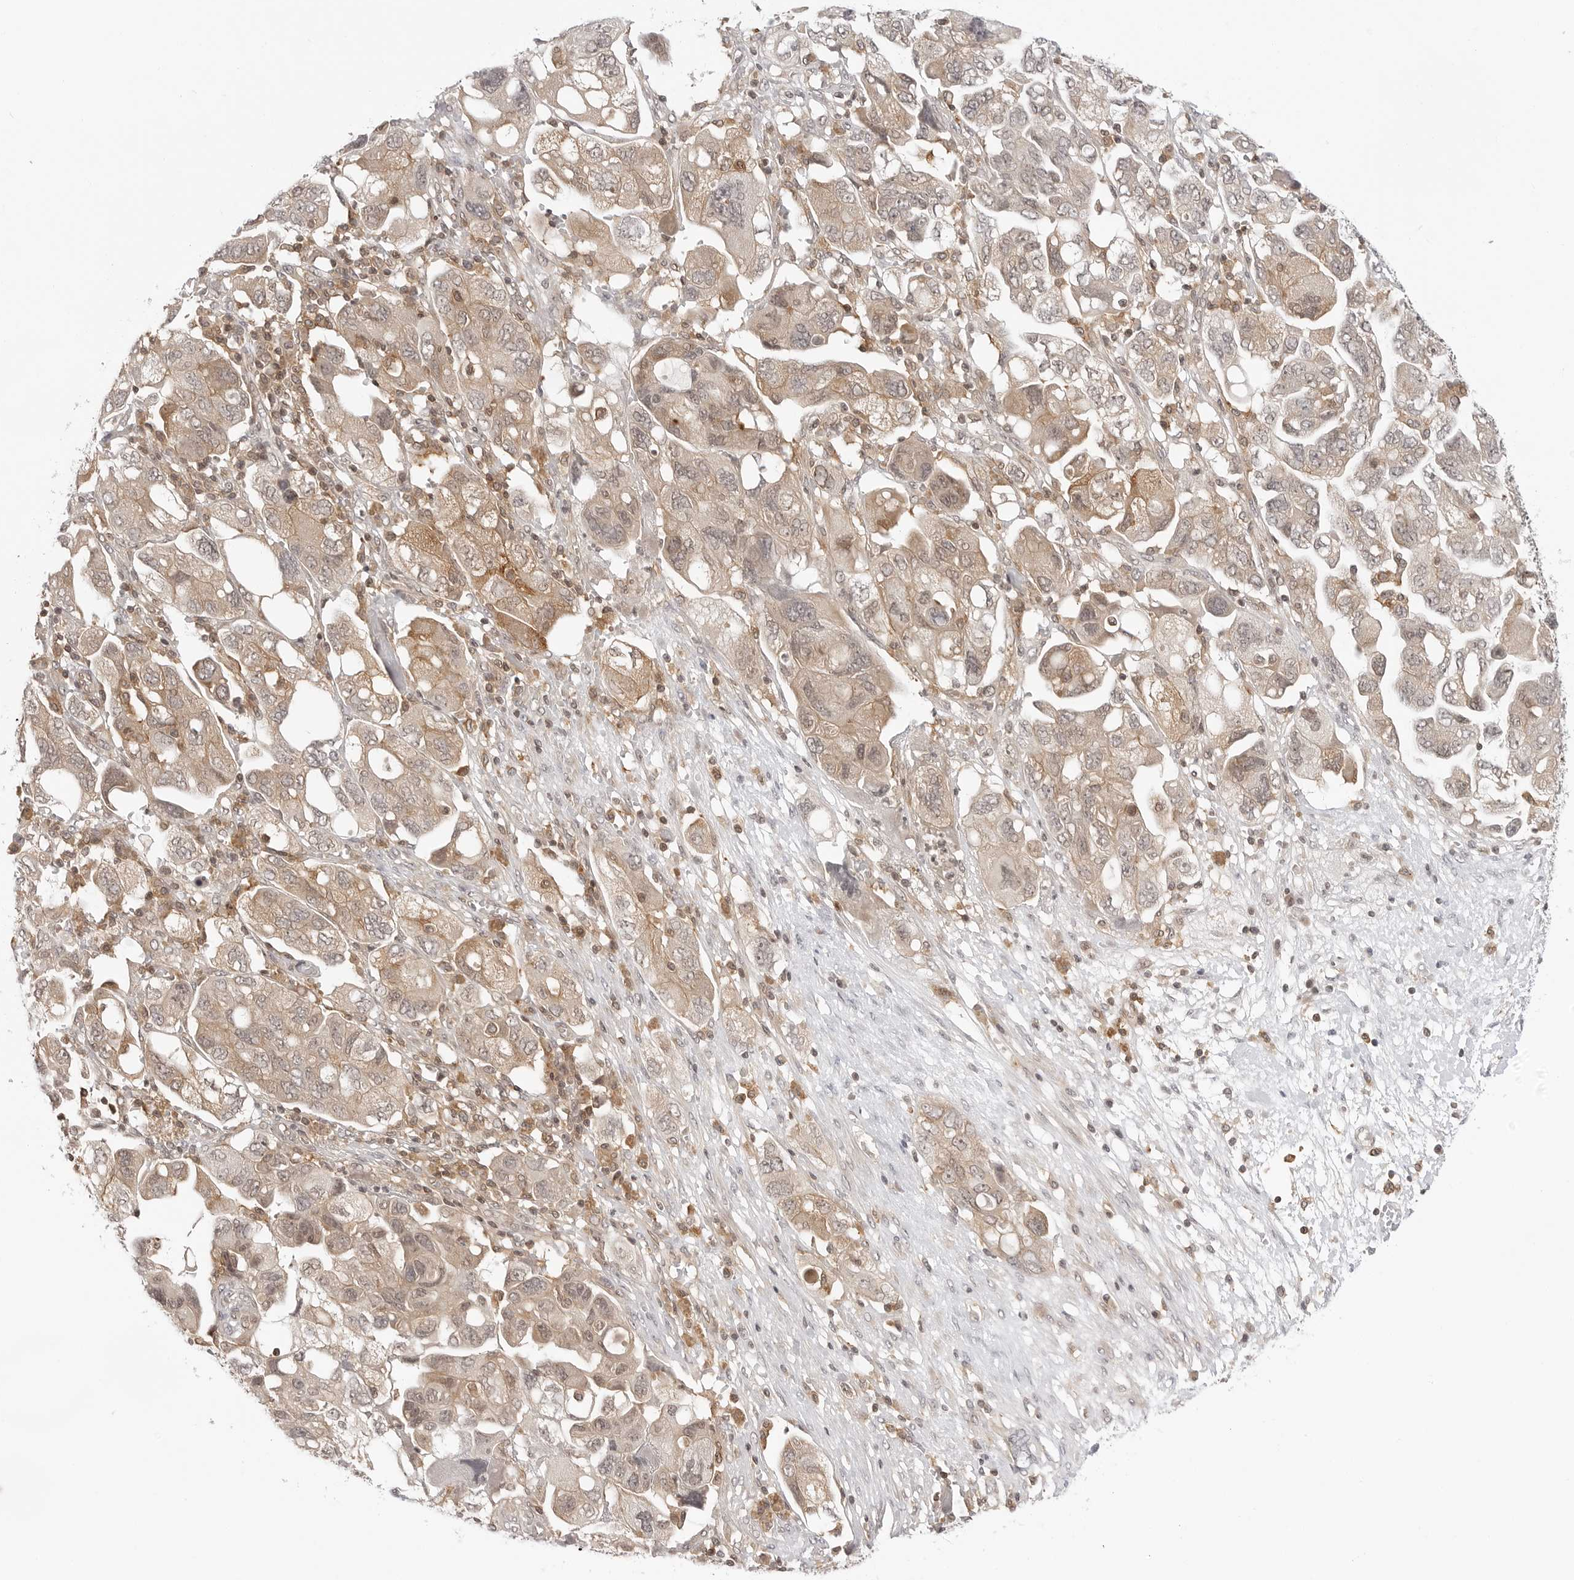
{"staining": {"intensity": "weak", "quantity": ">75%", "location": "cytoplasmic/membranous,nuclear"}, "tissue": "ovarian cancer", "cell_type": "Tumor cells", "image_type": "cancer", "snomed": [{"axis": "morphology", "description": "Carcinoma, NOS"}, {"axis": "morphology", "description": "Cystadenocarcinoma, serous, NOS"}, {"axis": "topography", "description": "Ovary"}], "caption": "A histopathology image showing weak cytoplasmic/membranous and nuclear staining in approximately >75% of tumor cells in ovarian cancer (serous cystadenocarcinoma), as visualized by brown immunohistochemical staining.", "gene": "MAP2K5", "patient": {"sex": "female", "age": 69}}